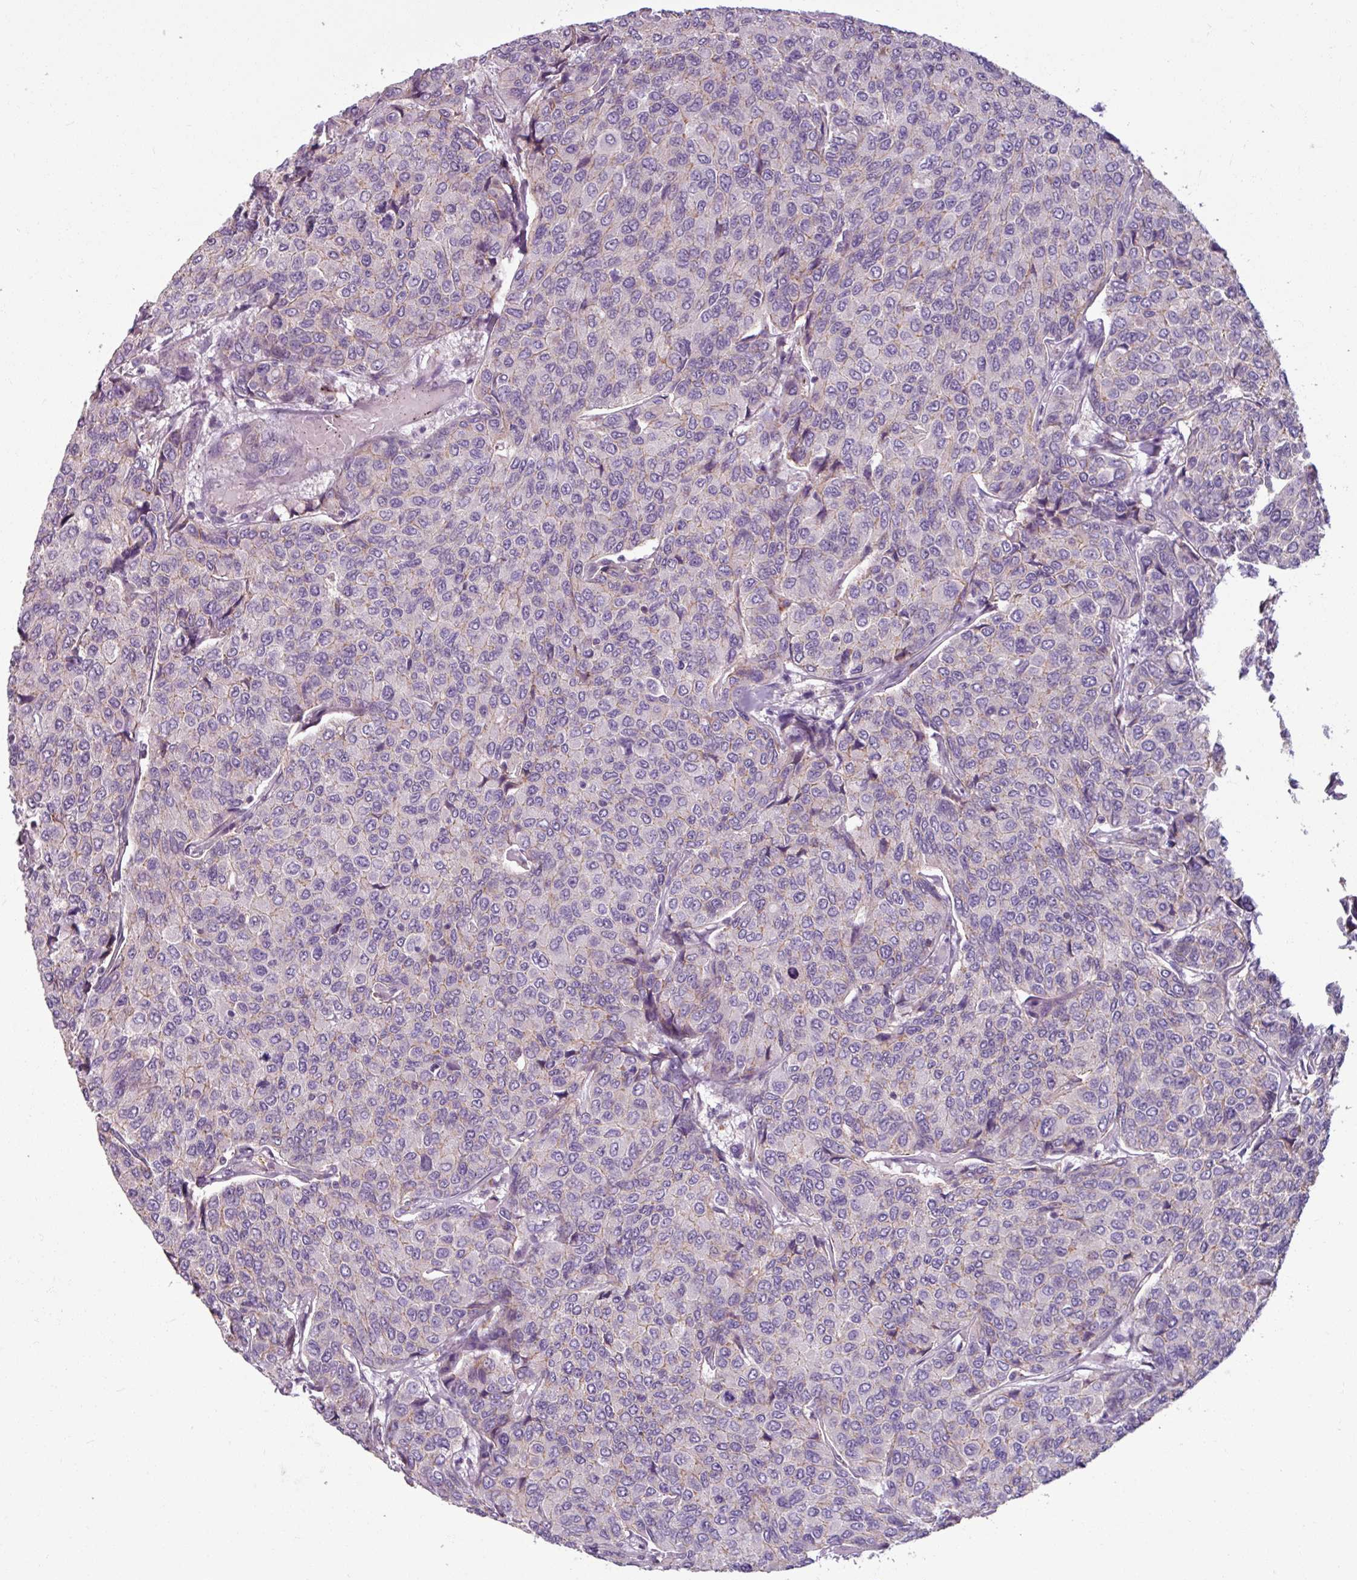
{"staining": {"intensity": "weak", "quantity": "25%-75%", "location": "cytoplasmic/membranous"}, "tissue": "breast cancer", "cell_type": "Tumor cells", "image_type": "cancer", "snomed": [{"axis": "morphology", "description": "Duct carcinoma"}, {"axis": "topography", "description": "Breast"}], "caption": "The micrograph shows a brown stain indicating the presence of a protein in the cytoplasmic/membranous of tumor cells in breast cancer. The staining was performed using DAB, with brown indicating positive protein expression. Nuclei are stained blue with hematoxylin.", "gene": "PNMA6A", "patient": {"sex": "female", "age": 55}}